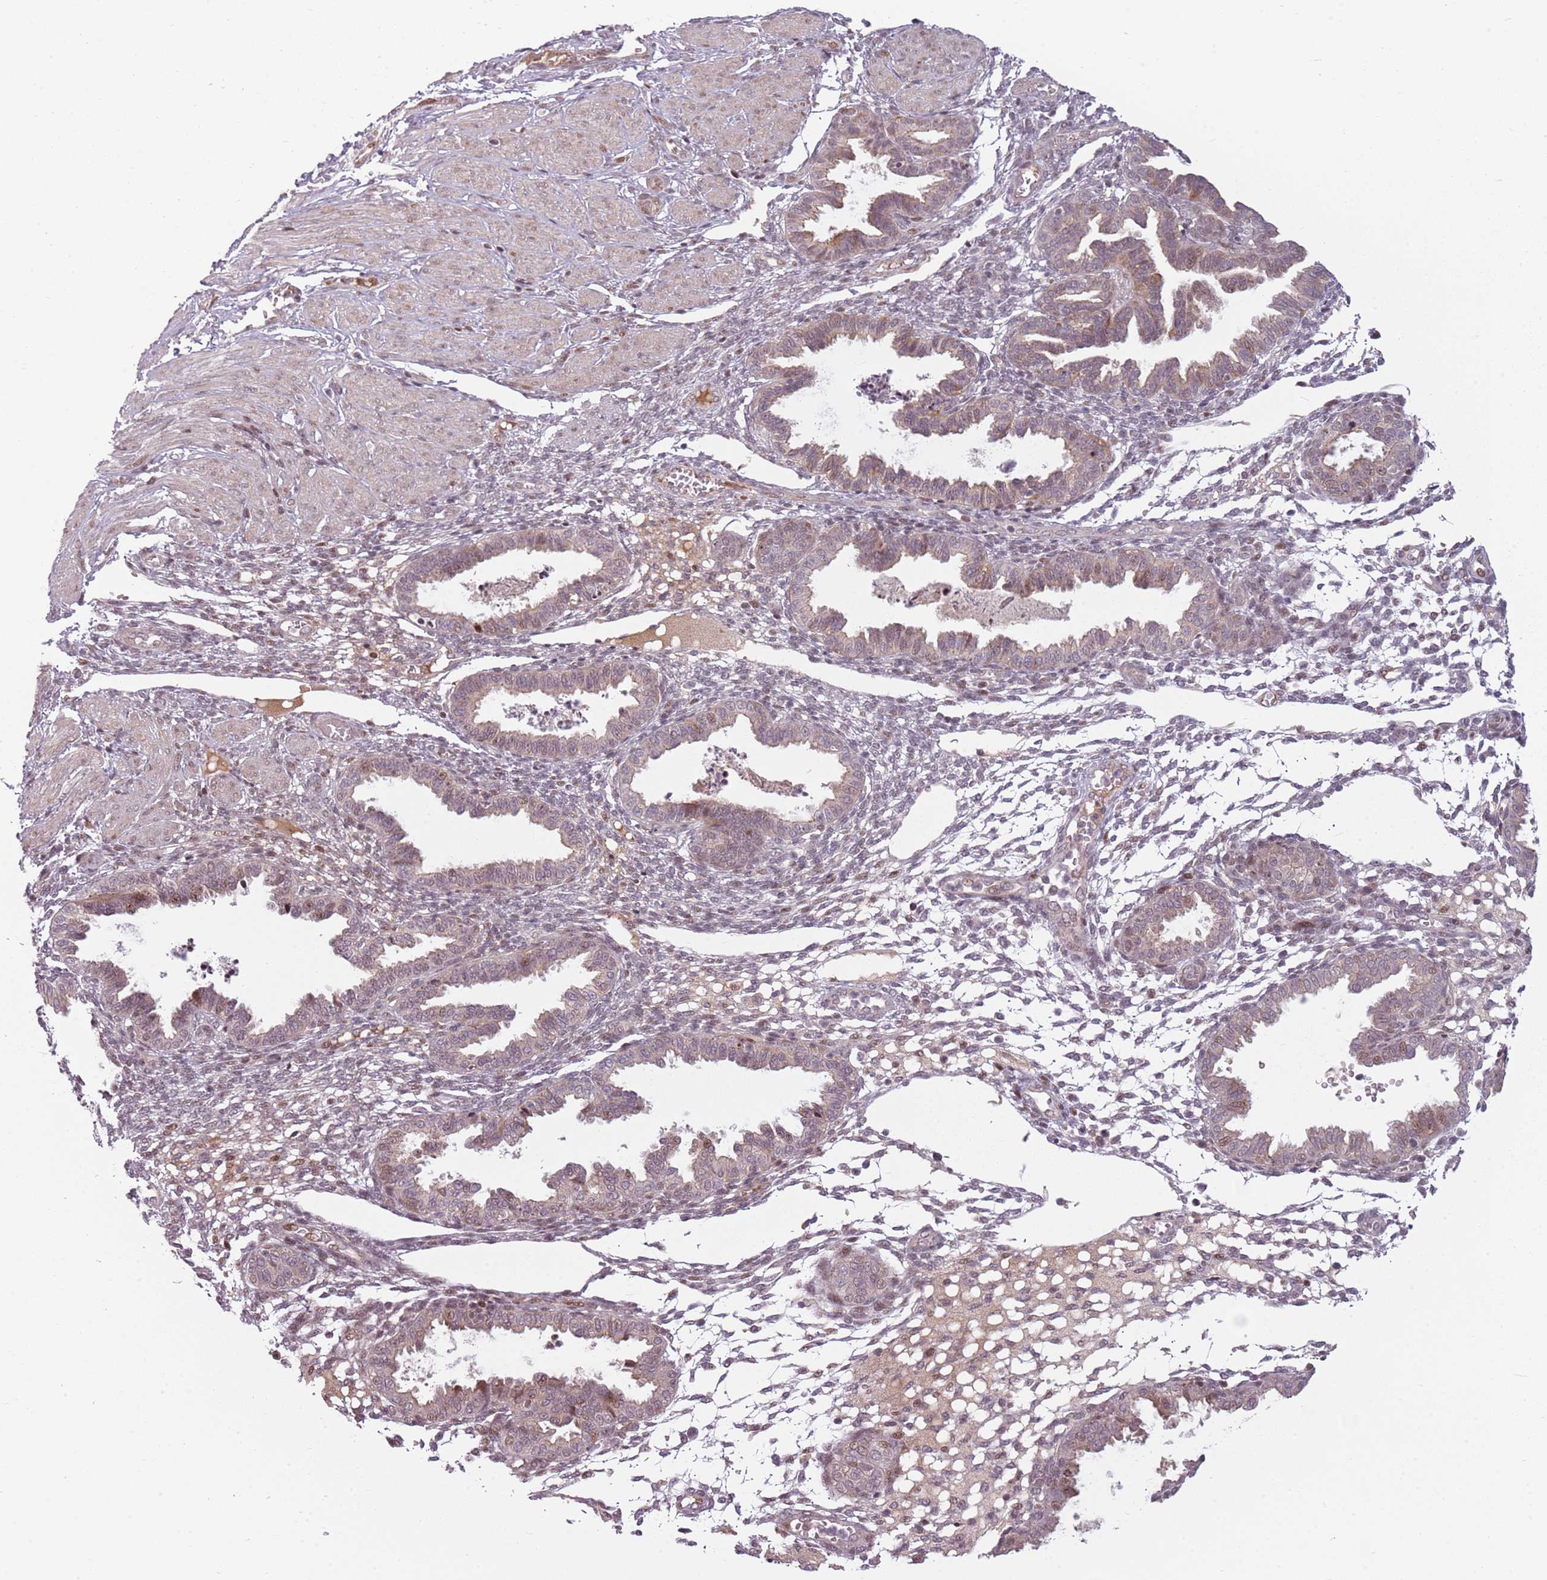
{"staining": {"intensity": "weak", "quantity": "<25%", "location": "cytoplasmic/membranous,nuclear"}, "tissue": "endometrium", "cell_type": "Cells in endometrial stroma", "image_type": "normal", "snomed": [{"axis": "morphology", "description": "Normal tissue, NOS"}, {"axis": "topography", "description": "Endometrium"}], "caption": "This is a image of immunohistochemistry staining of normal endometrium, which shows no staining in cells in endometrial stroma.", "gene": "ADGRG1", "patient": {"sex": "female", "age": 33}}